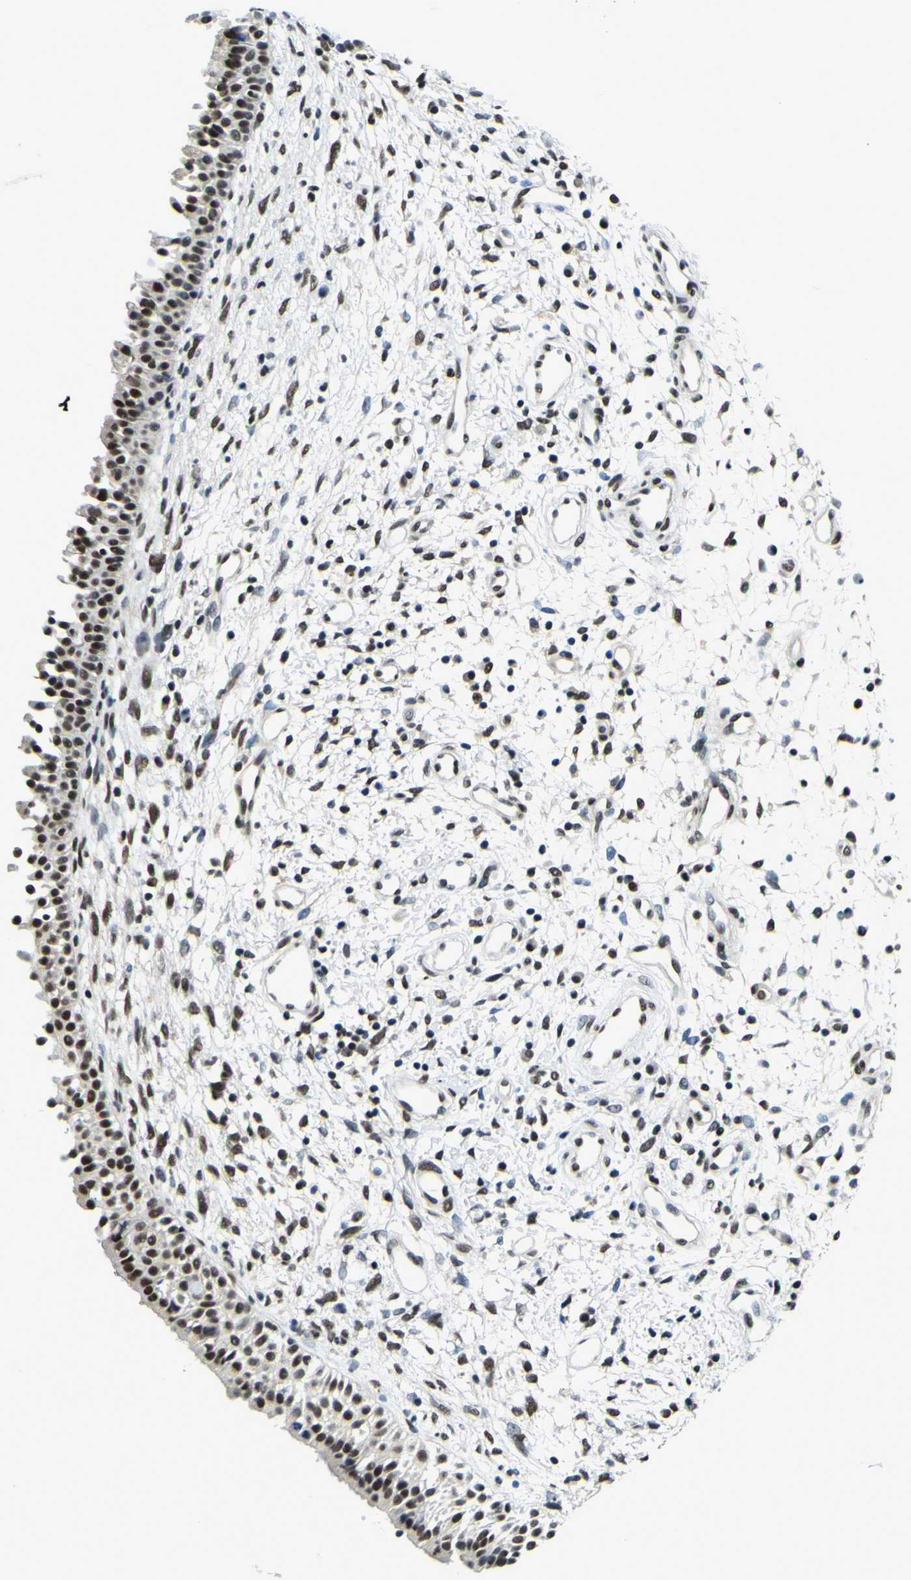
{"staining": {"intensity": "strong", "quantity": ">75%", "location": "nuclear"}, "tissue": "nasopharynx", "cell_type": "Respiratory epithelial cells", "image_type": "normal", "snomed": [{"axis": "morphology", "description": "Normal tissue, NOS"}, {"axis": "topography", "description": "Nasopharynx"}], "caption": "Immunohistochemical staining of benign nasopharynx displays strong nuclear protein positivity in about >75% of respiratory epithelial cells. (DAB (3,3'-diaminobenzidine) IHC with brightfield microscopy, high magnification).", "gene": "SP1", "patient": {"sex": "male", "age": 22}}